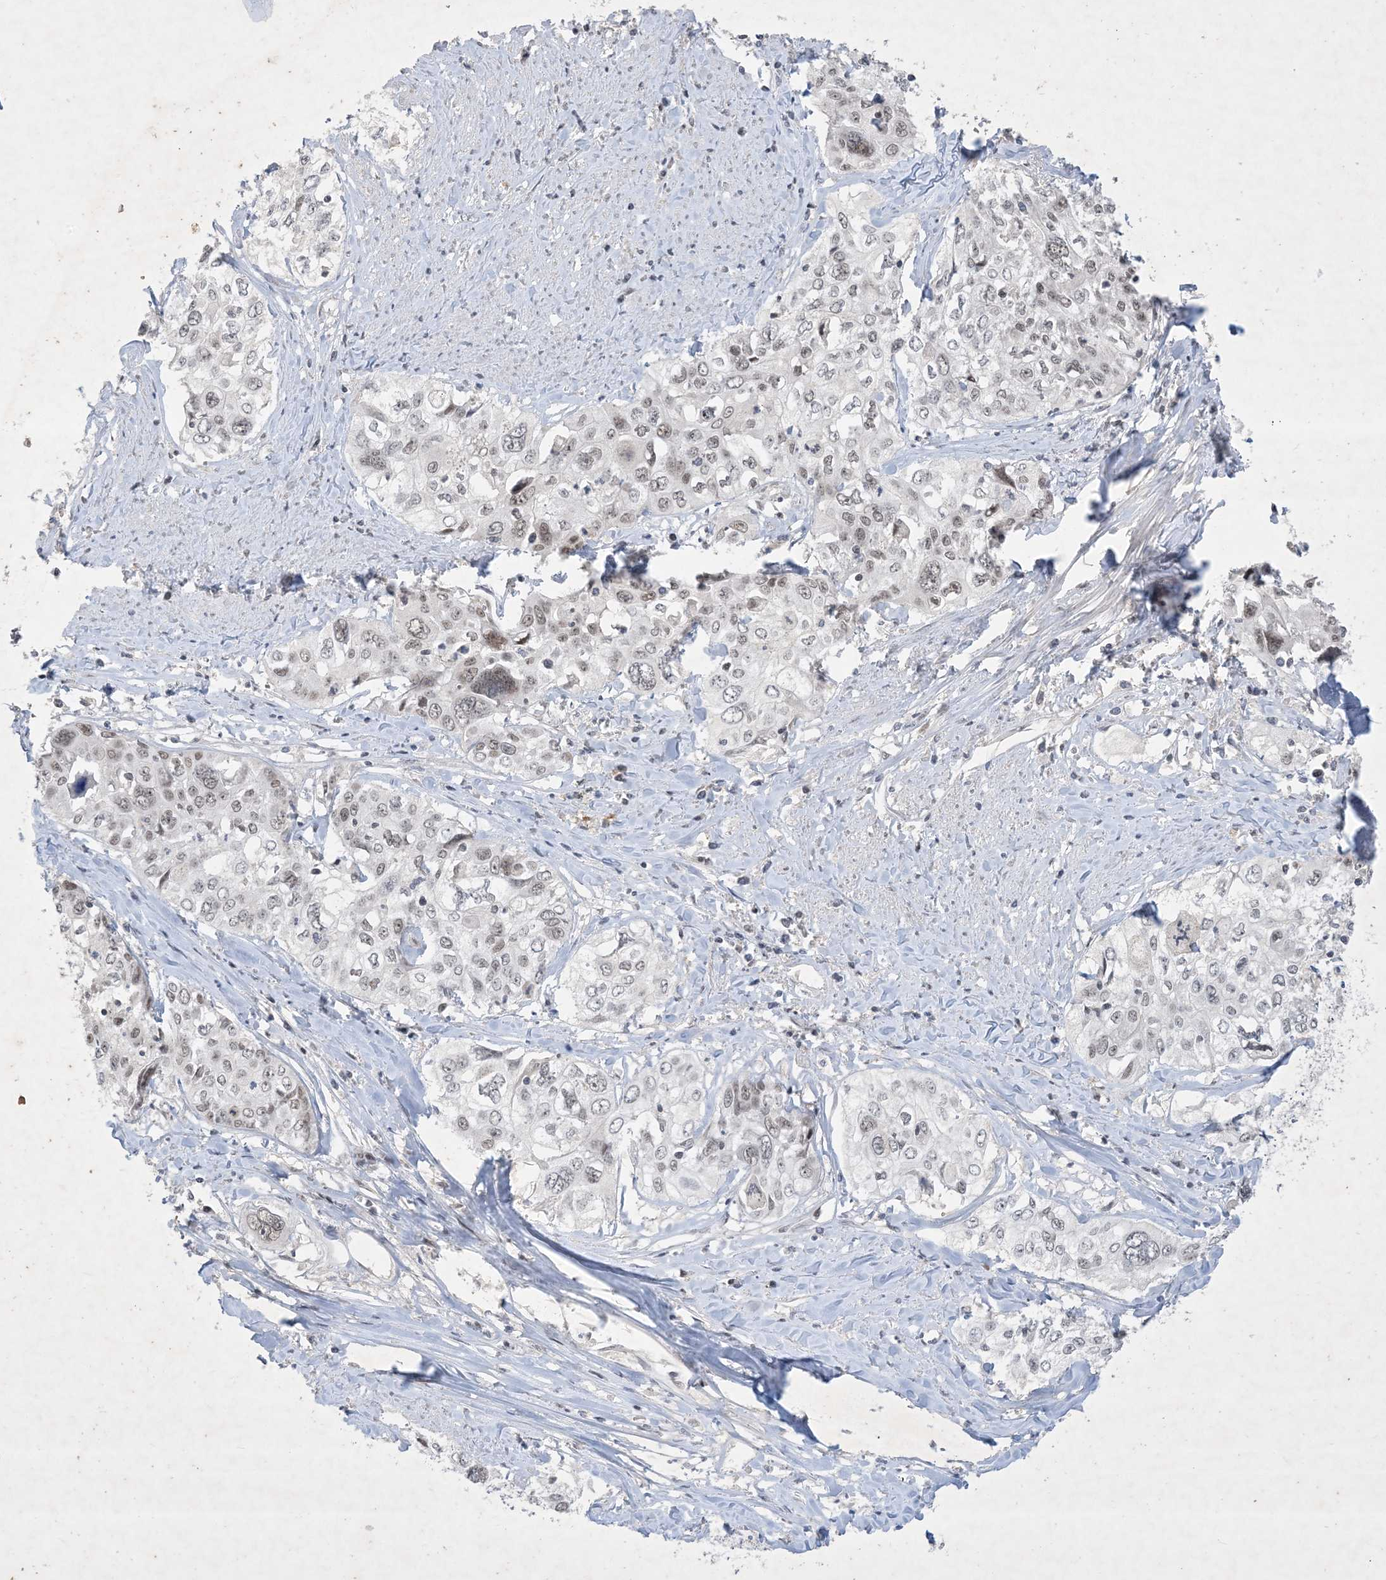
{"staining": {"intensity": "weak", "quantity": ">75%", "location": "nuclear"}, "tissue": "cervical cancer", "cell_type": "Tumor cells", "image_type": "cancer", "snomed": [{"axis": "morphology", "description": "Squamous cell carcinoma, NOS"}, {"axis": "topography", "description": "Cervix"}], "caption": "IHC of cervical squamous cell carcinoma demonstrates low levels of weak nuclear positivity in approximately >75% of tumor cells.", "gene": "ZNF674", "patient": {"sex": "female", "age": 31}}